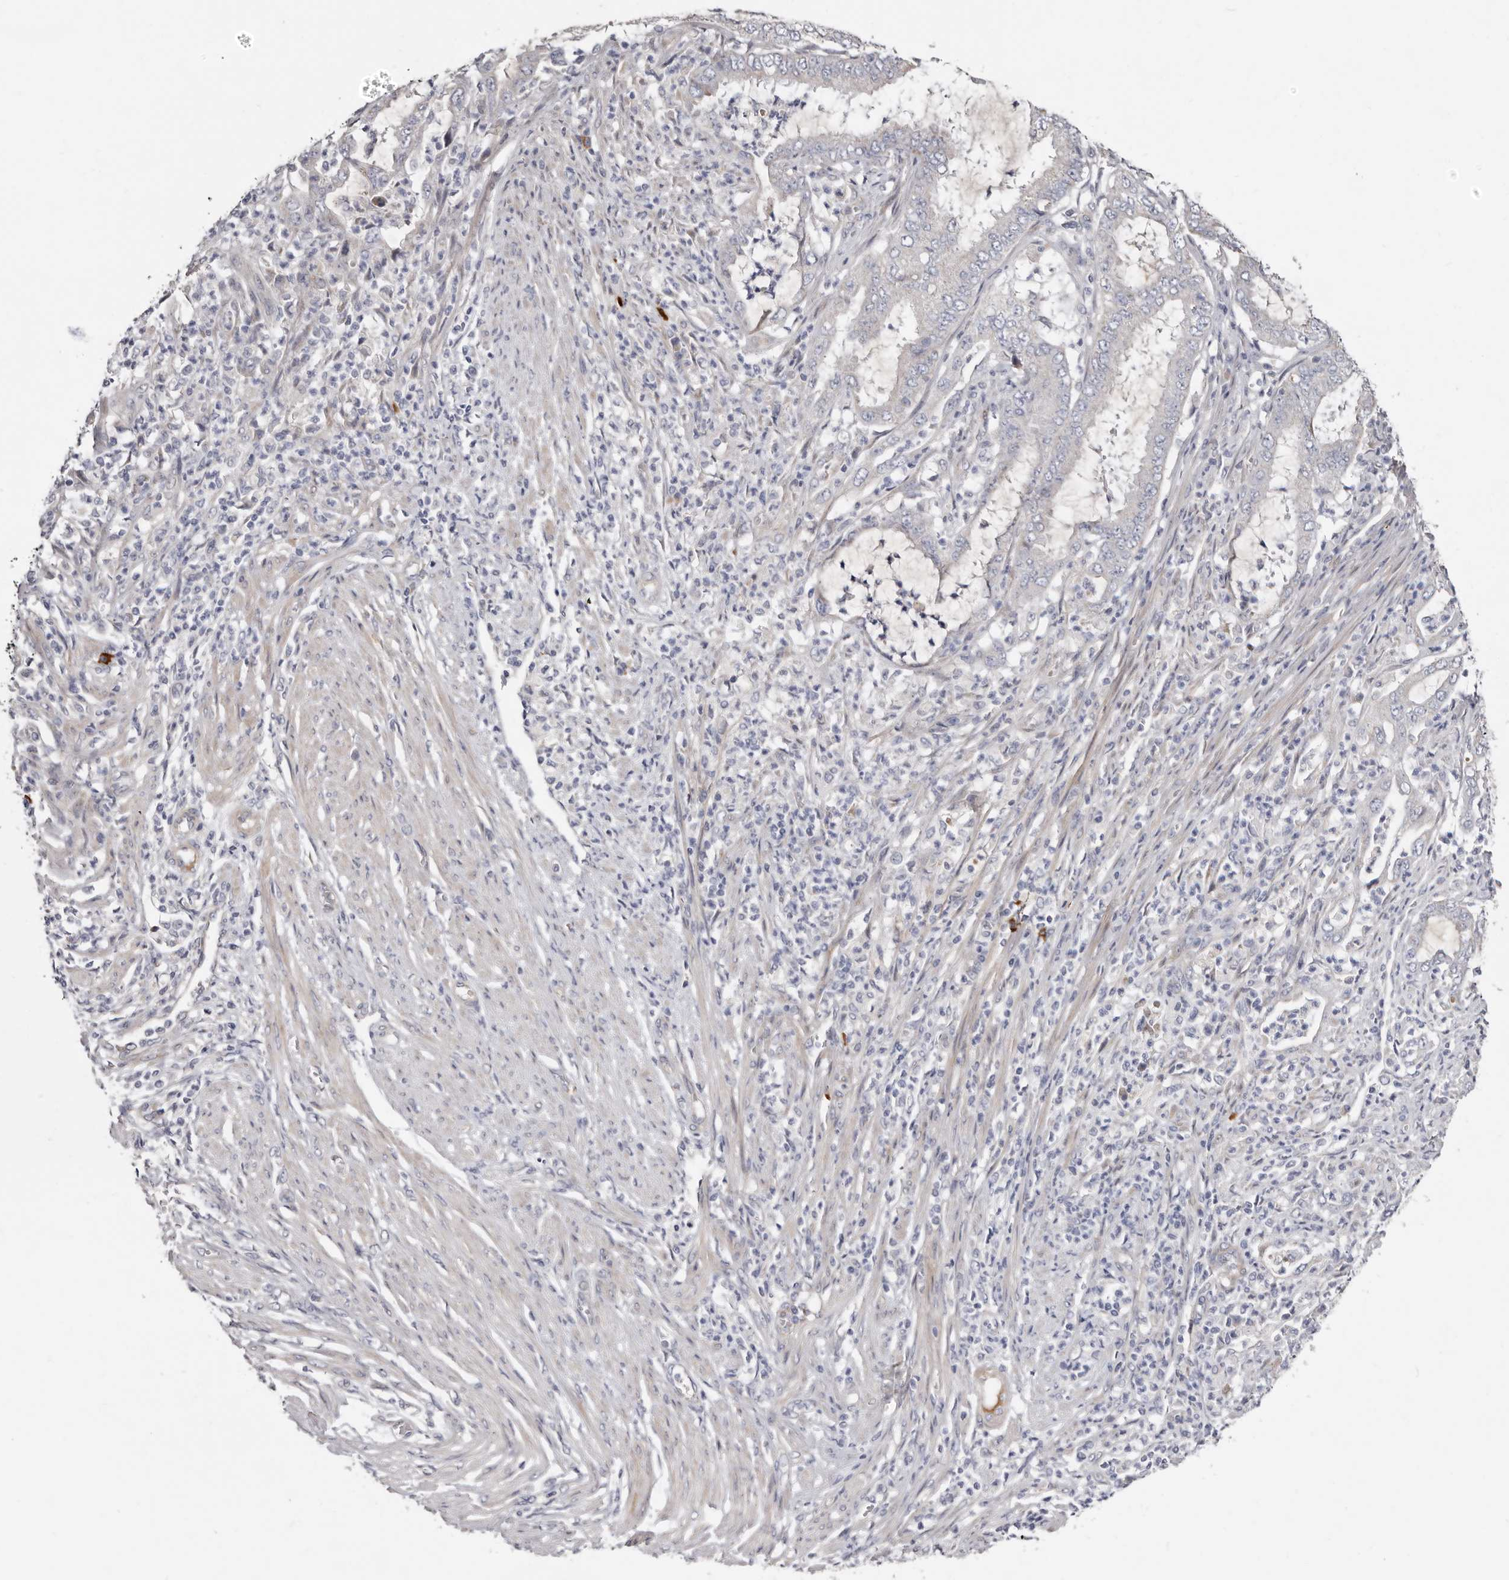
{"staining": {"intensity": "negative", "quantity": "none", "location": "none"}, "tissue": "endometrial cancer", "cell_type": "Tumor cells", "image_type": "cancer", "snomed": [{"axis": "morphology", "description": "Adenocarcinoma, NOS"}, {"axis": "topography", "description": "Endometrium"}], "caption": "There is no significant positivity in tumor cells of endometrial adenocarcinoma.", "gene": "SPTA1", "patient": {"sex": "female", "age": 51}}